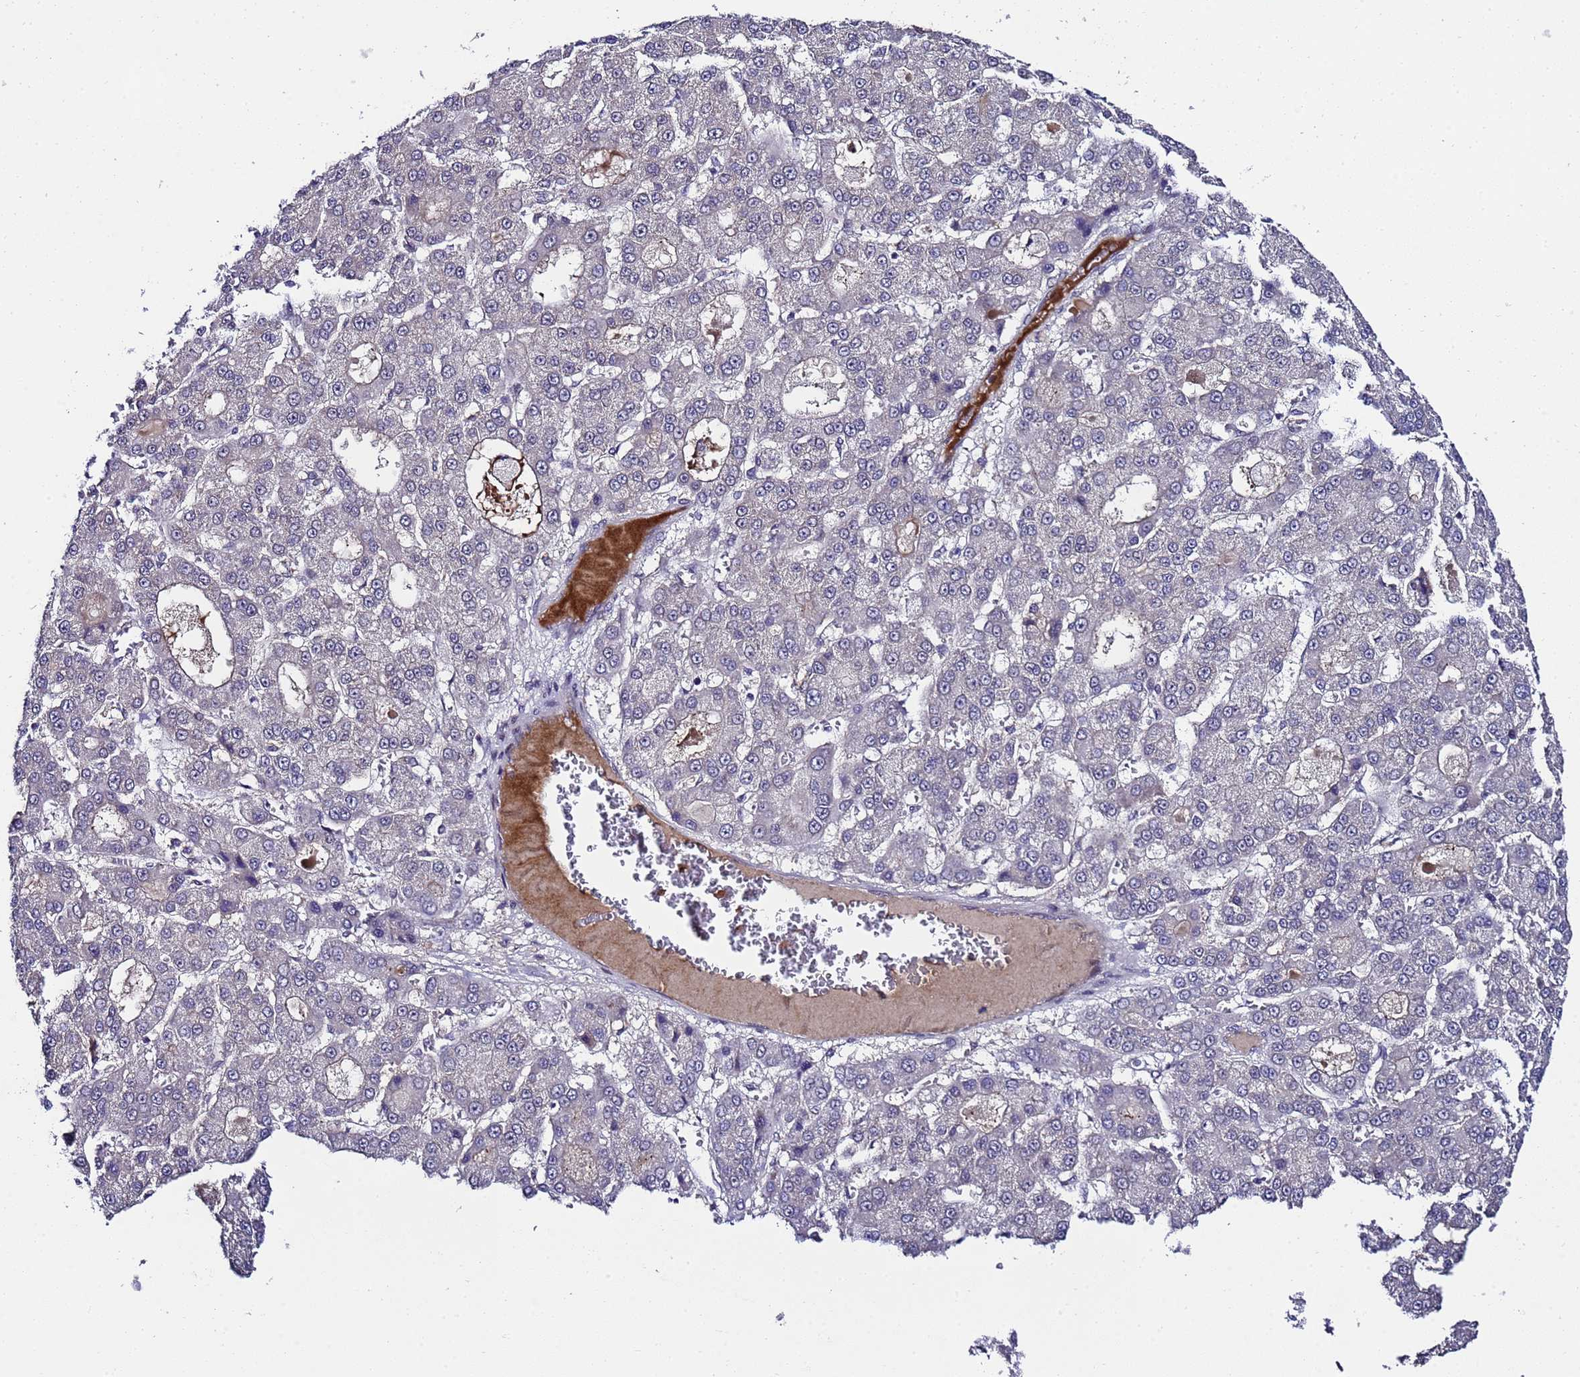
{"staining": {"intensity": "negative", "quantity": "none", "location": "none"}, "tissue": "liver cancer", "cell_type": "Tumor cells", "image_type": "cancer", "snomed": [{"axis": "morphology", "description": "Carcinoma, Hepatocellular, NOS"}, {"axis": "topography", "description": "Liver"}], "caption": "Tumor cells show no significant protein expression in liver cancer. (DAB (3,3'-diaminobenzidine) immunohistochemistry visualized using brightfield microscopy, high magnification).", "gene": "C19orf47", "patient": {"sex": "male", "age": 70}}